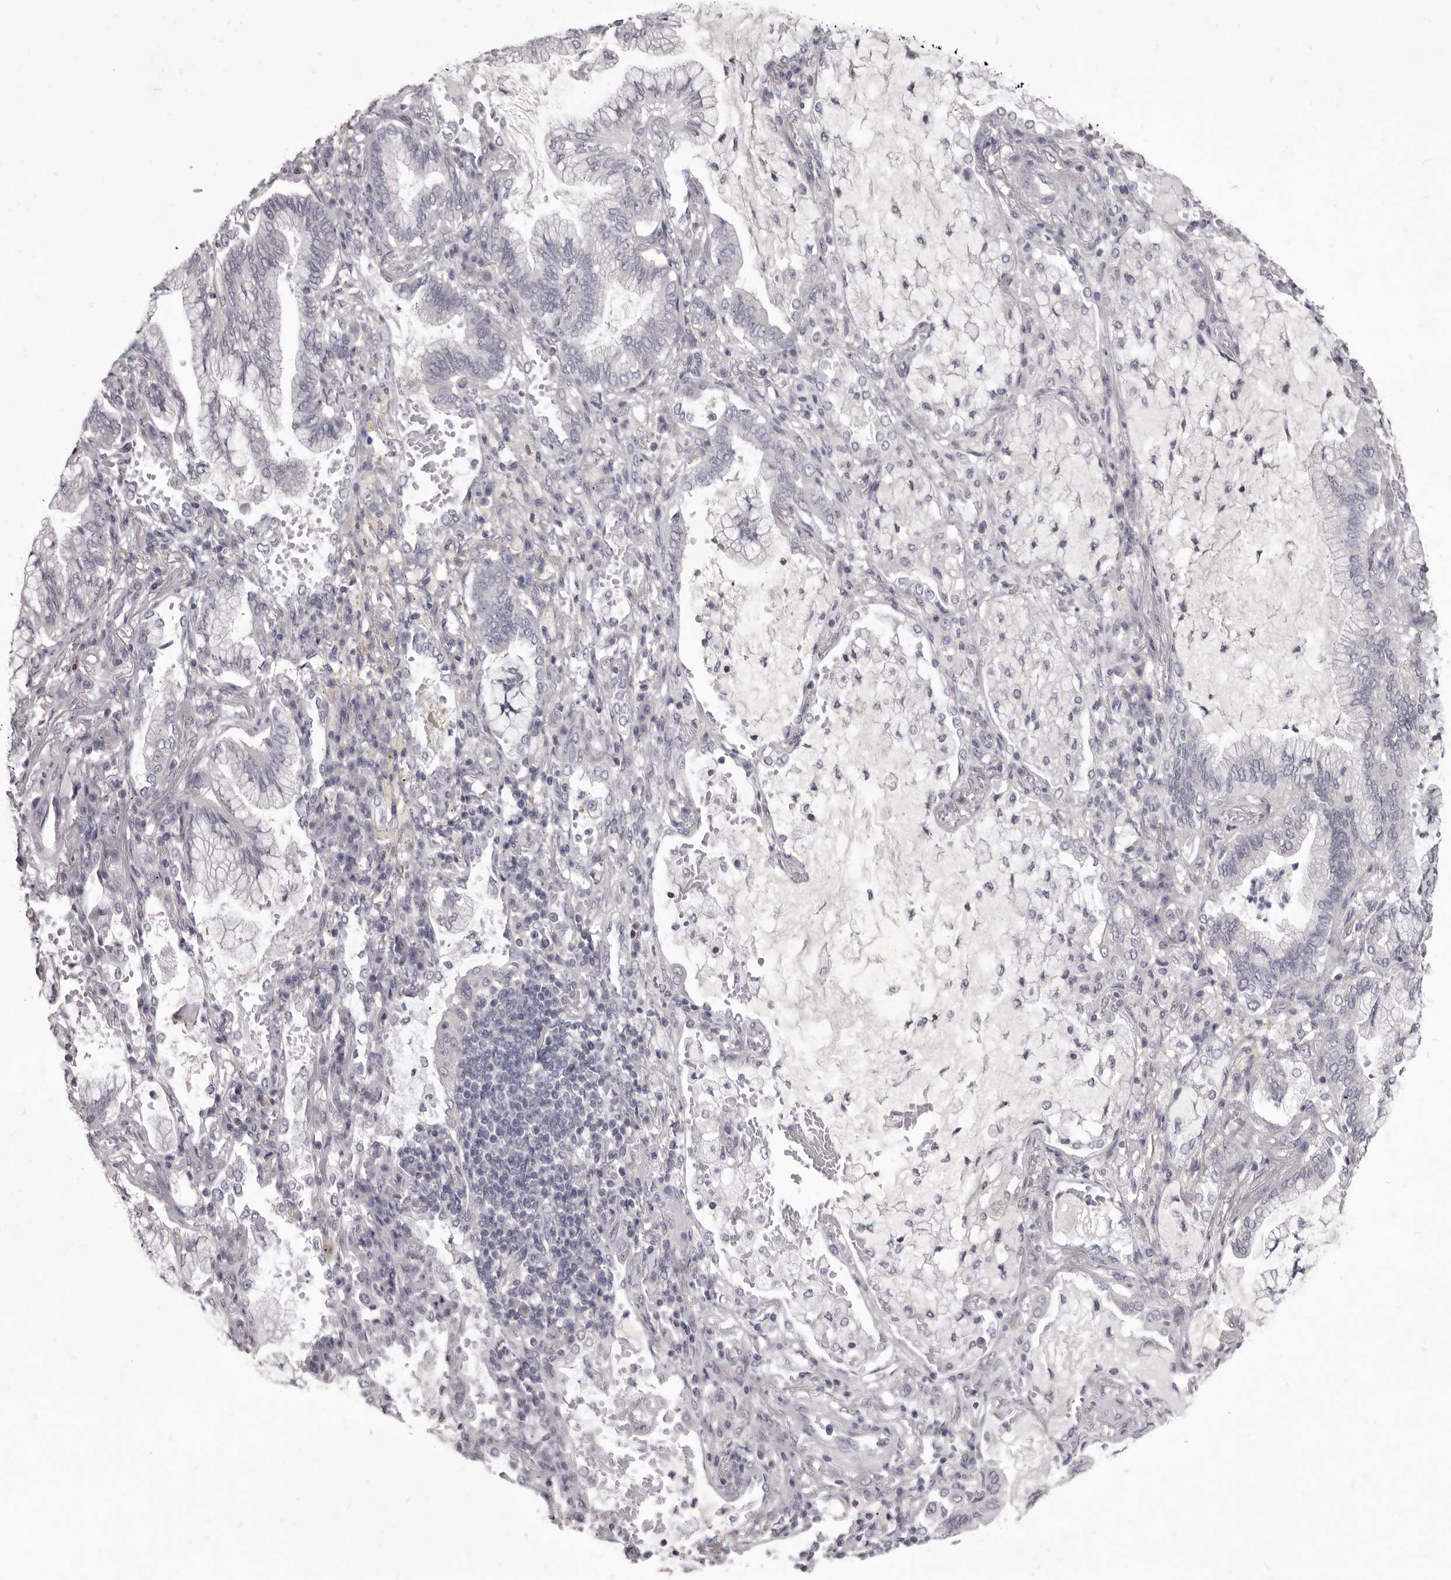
{"staining": {"intensity": "negative", "quantity": "none", "location": "none"}, "tissue": "lung cancer", "cell_type": "Tumor cells", "image_type": "cancer", "snomed": [{"axis": "morphology", "description": "Adenocarcinoma, NOS"}, {"axis": "topography", "description": "Lung"}], "caption": "The photomicrograph demonstrates no significant positivity in tumor cells of lung cancer (adenocarcinoma). (DAB (3,3'-diaminobenzidine) IHC, high magnification).", "gene": "GSK3B", "patient": {"sex": "female", "age": 70}}